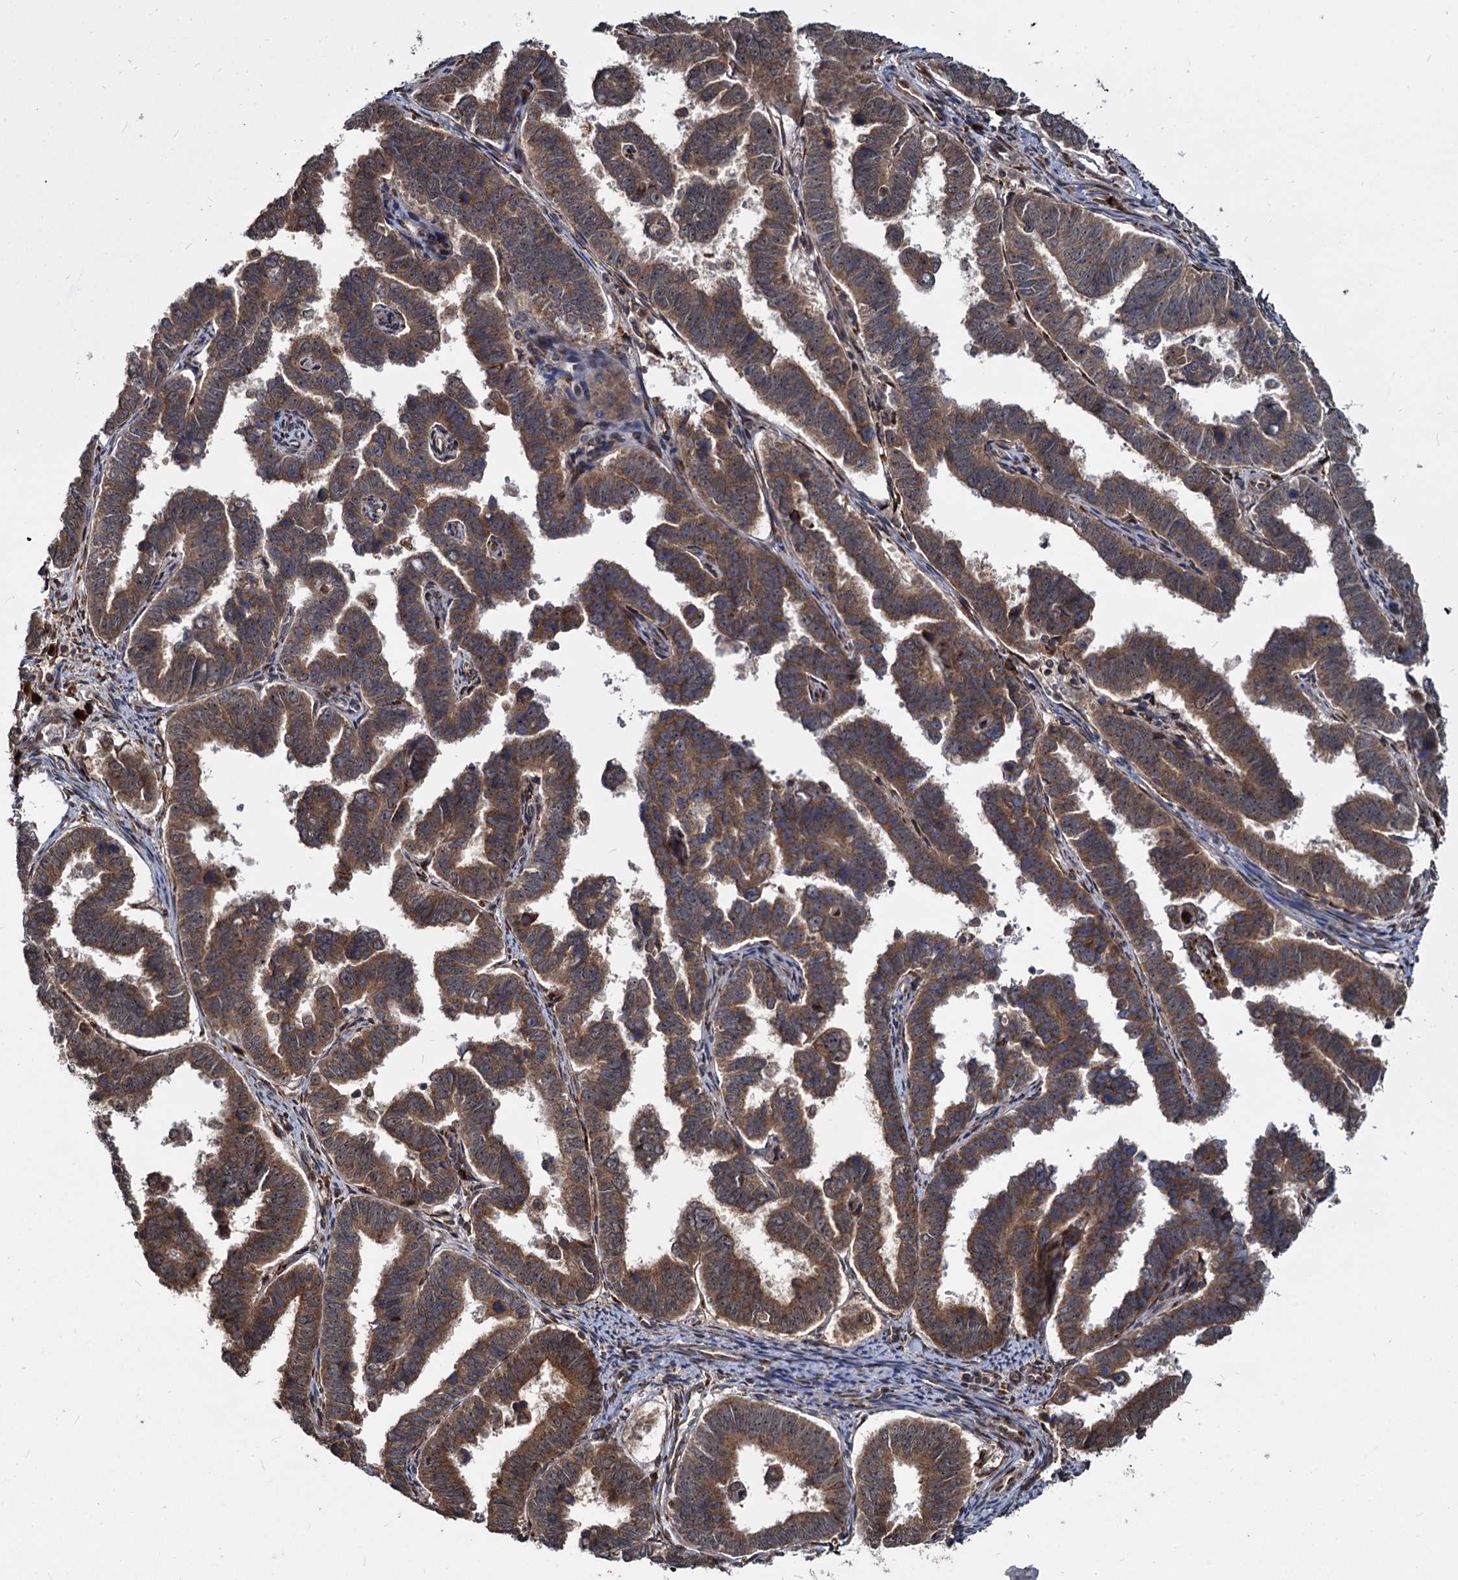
{"staining": {"intensity": "moderate", "quantity": ">75%", "location": "cytoplasmic/membranous"}, "tissue": "endometrial cancer", "cell_type": "Tumor cells", "image_type": "cancer", "snomed": [{"axis": "morphology", "description": "Adenocarcinoma, NOS"}, {"axis": "topography", "description": "Endometrium"}], "caption": "IHC of human endometrial cancer (adenocarcinoma) displays medium levels of moderate cytoplasmic/membranous staining in about >75% of tumor cells. The staining is performed using DAB brown chromogen to label protein expression. The nuclei are counter-stained blue using hematoxylin.", "gene": "SAAL1", "patient": {"sex": "female", "age": 75}}